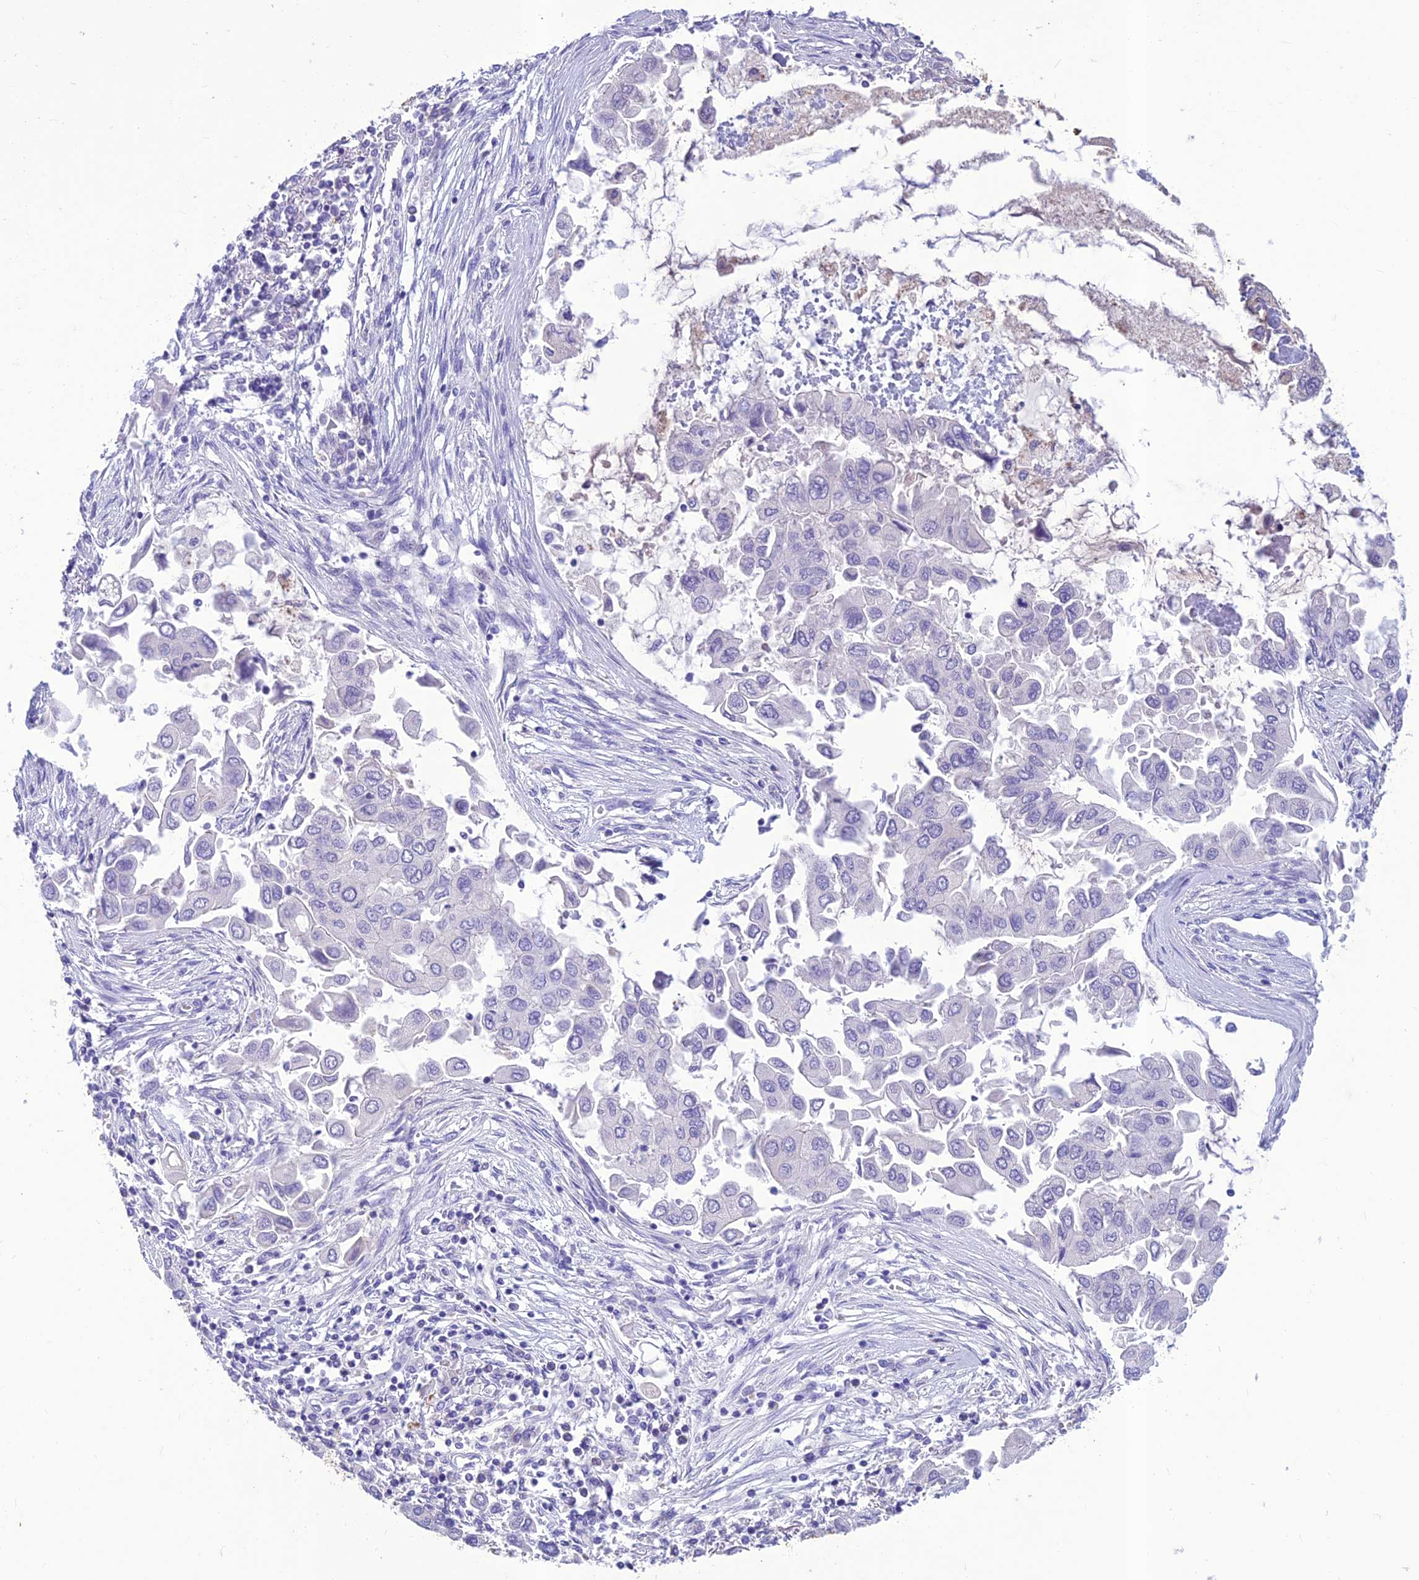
{"staining": {"intensity": "negative", "quantity": "none", "location": "none"}, "tissue": "lung cancer", "cell_type": "Tumor cells", "image_type": "cancer", "snomed": [{"axis": "morphology", "description": "Adenocarcinoma, NOS"}, {"axis": "topography", "description": "Lung"}], "caption": "Immunohistochemical staining of human lung cancer reveals no significant positivity in tumor cells. (Stains: DAB (3,3'-diaminobenzidine) immunohistochemistry (IHC) with hematoxylin counter stain, Microscopy: brightfield microscopy at high magnification).", "gene": "IFT172", "patient": {"sex": "female", "age": 76}}